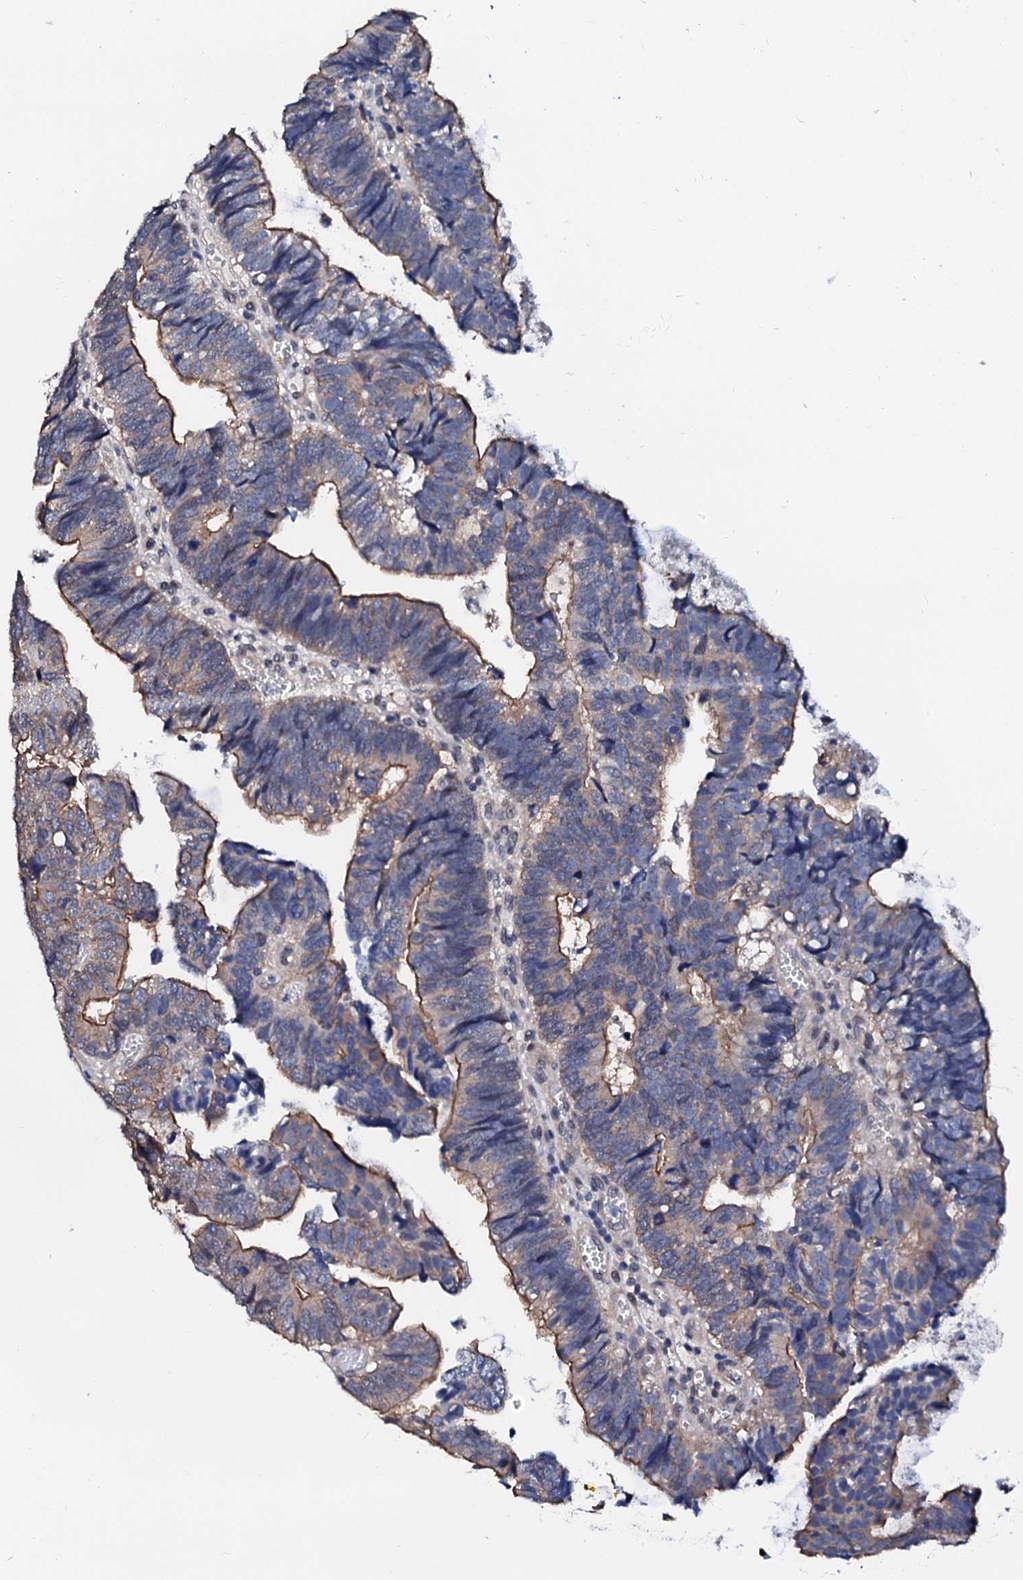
{"staining": {"intensity": "moderate", "quantity": "25%-75%", "location": "cytoplasmic/membranous"}, "tissue": "colorectal cancer", "cell_type": "Tumor cells", "image_type": "cancer", "snomed": [{"axis": "morphology", "description": "Adenocarcinoma, NOS"}, {"axis": "topography", "description": "Colon"}], "caption": "Approximately 25%-75% of tumor cells in colorectal cancer show moderate cytoplasmic/membranous protein positivity as visualized by brown immunohistochemical staining.", "gene": "CSN2", "patient": {"sex": "female", "age": 67}}